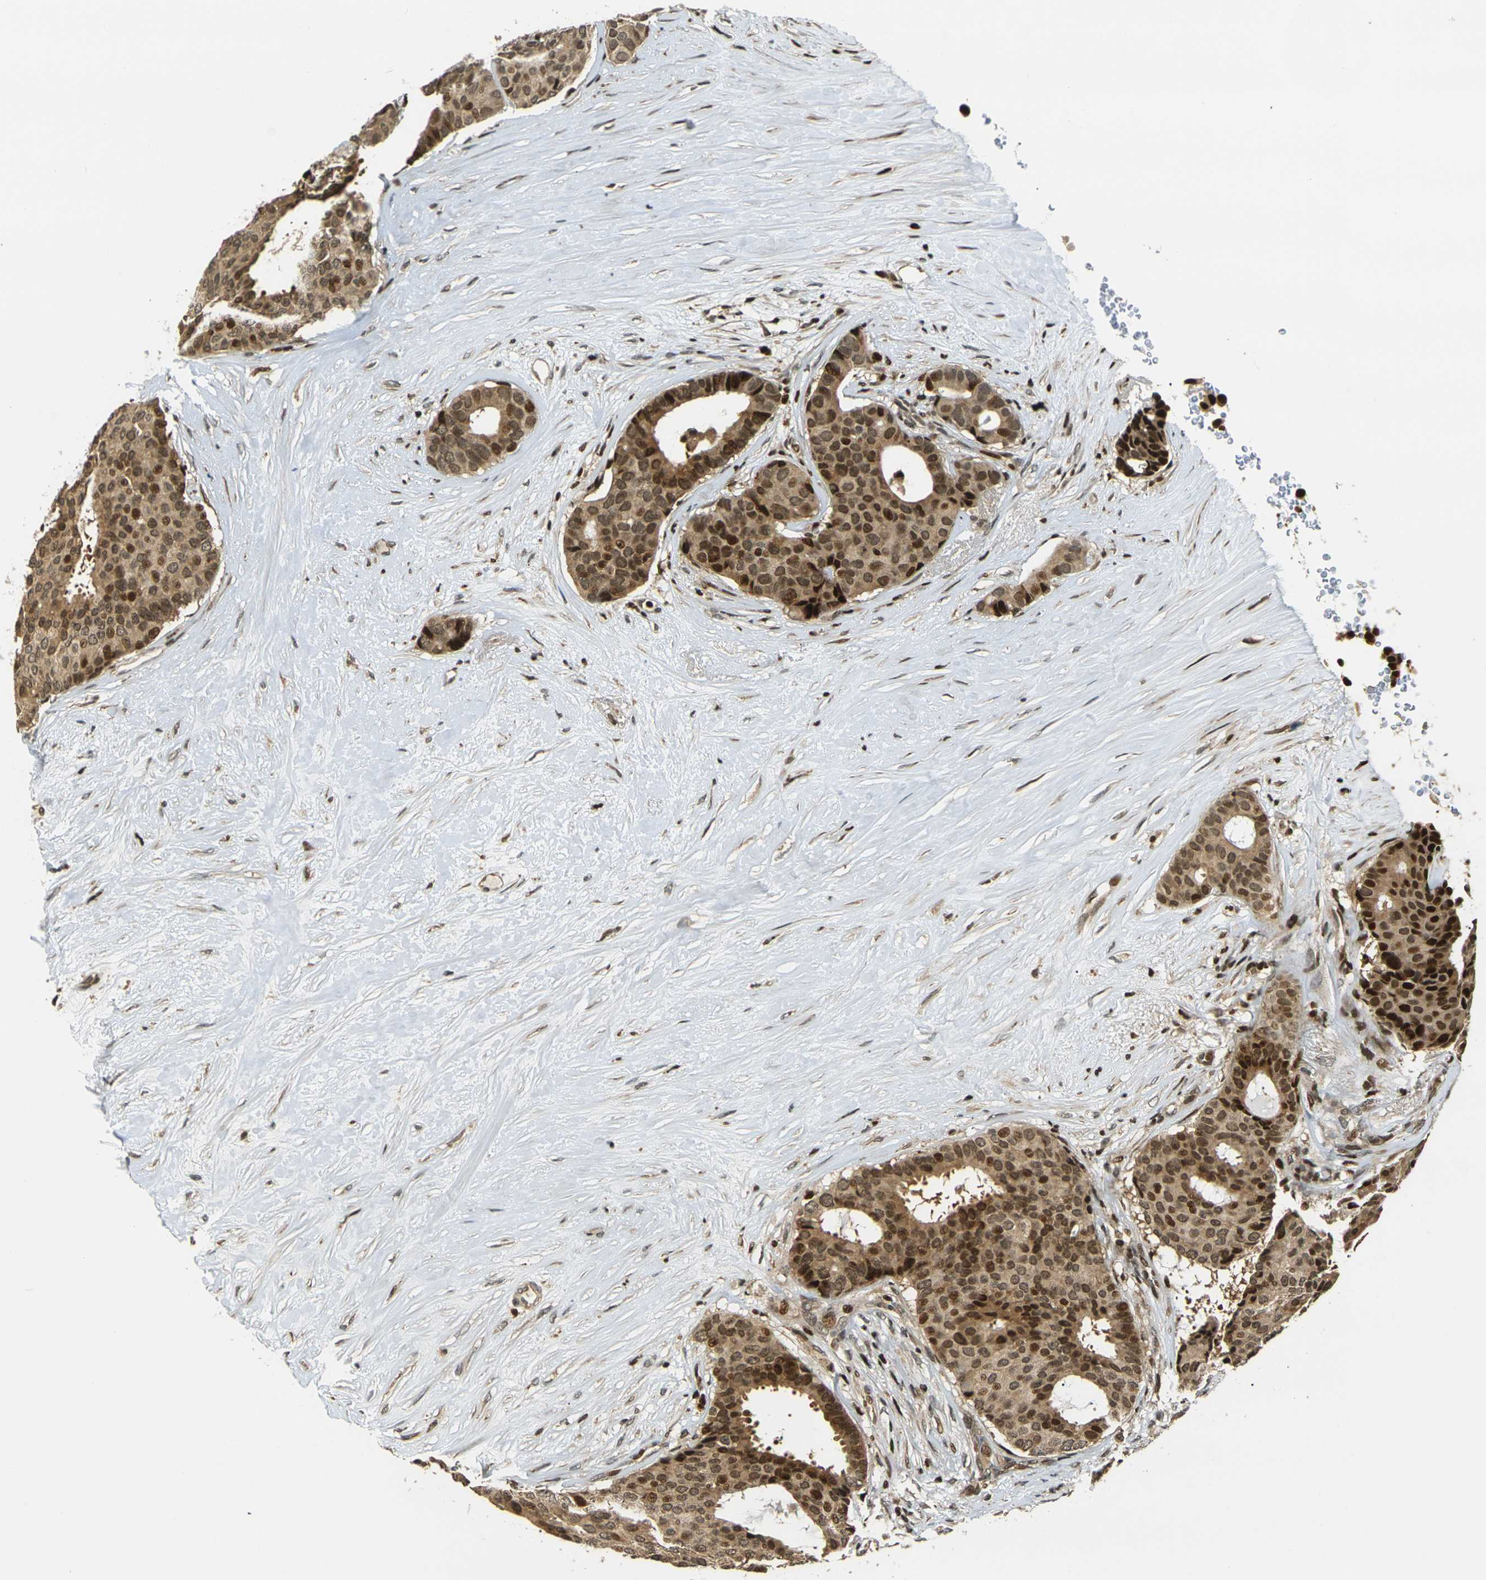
{"staining": {"intensity": "strong", "quantity": ">75%", "location": "cytoplasmic/membranous,nuclear"}, "tissue": "breast cancer", "cell_type": "Tumor cells", "image_type": "cancer", "snomed": [{"axis": "morphology", "description": "Duct carcinoma"}, {"axis": "topography", "description": "Breast"}], "caption": "Tumor cells show strong cytoplasmic/membranous and nuclear positivity in about >75% of cells in breast cancer (invasive ductal carcinoma).", "gene": "ACTL6A", "patient": {"sex": "female", "age": 75}}